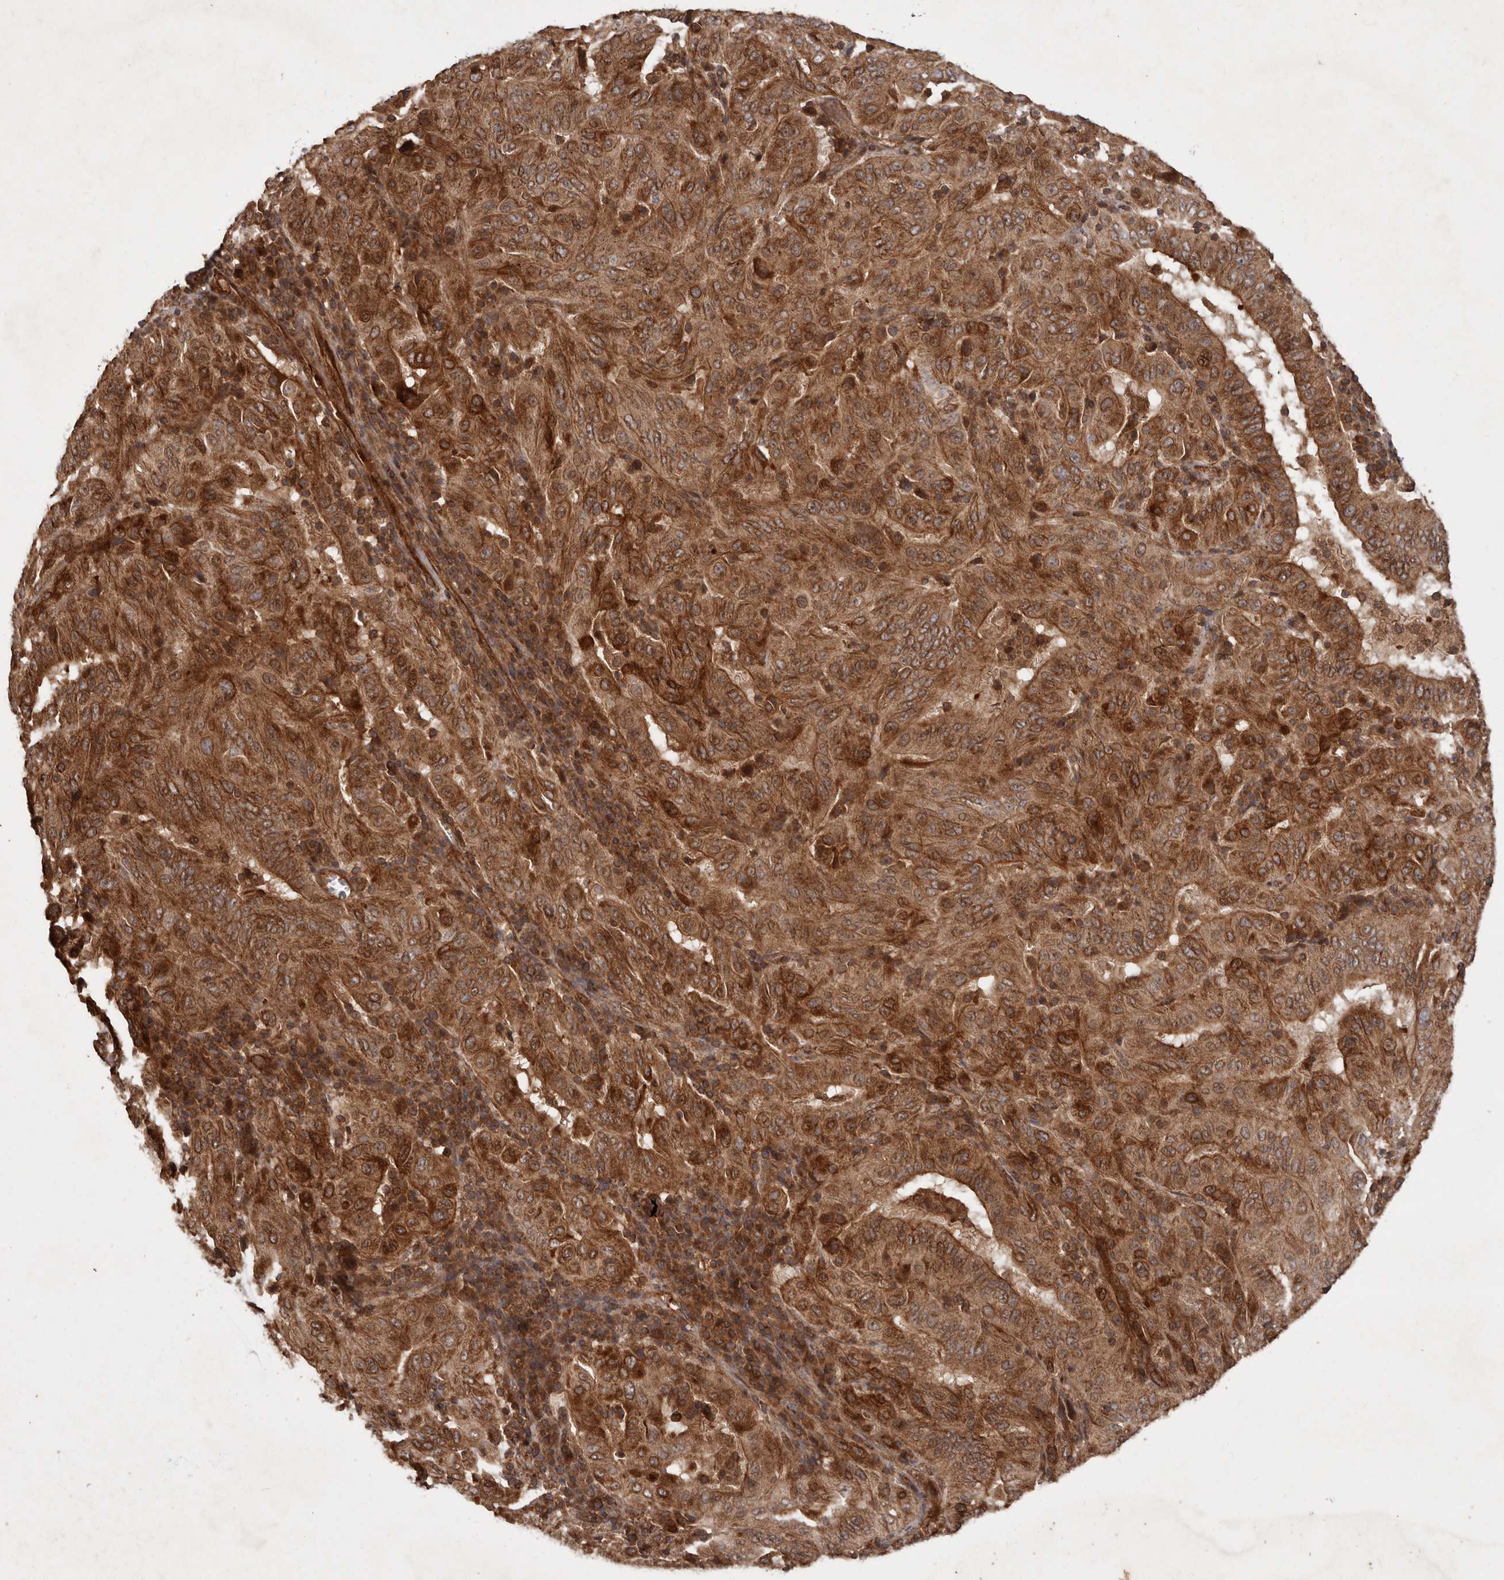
{"staining": {"intensity": "strong", "quantity": "25%-75%", "location": "cytoplasmic/membranous"}, "tissue": "pancreatic cancer", "cell_type": "Tumor cells", "image_type": "cancer", "snomed": [{"axis": "morphology", "description": "Adenocarcinoma, NOS"}, {"axis": "topography", "description": "Pancreas"}], "caption": "Immunohistochemical staining of human adenocarcinoma (pancreatic) demonstrates strong cytoplasmic/membranous protein positivity in approximately 25%-75% of tumor cells.", "gene": "STK36", "patient": {"sex": "male", "age": 63}}